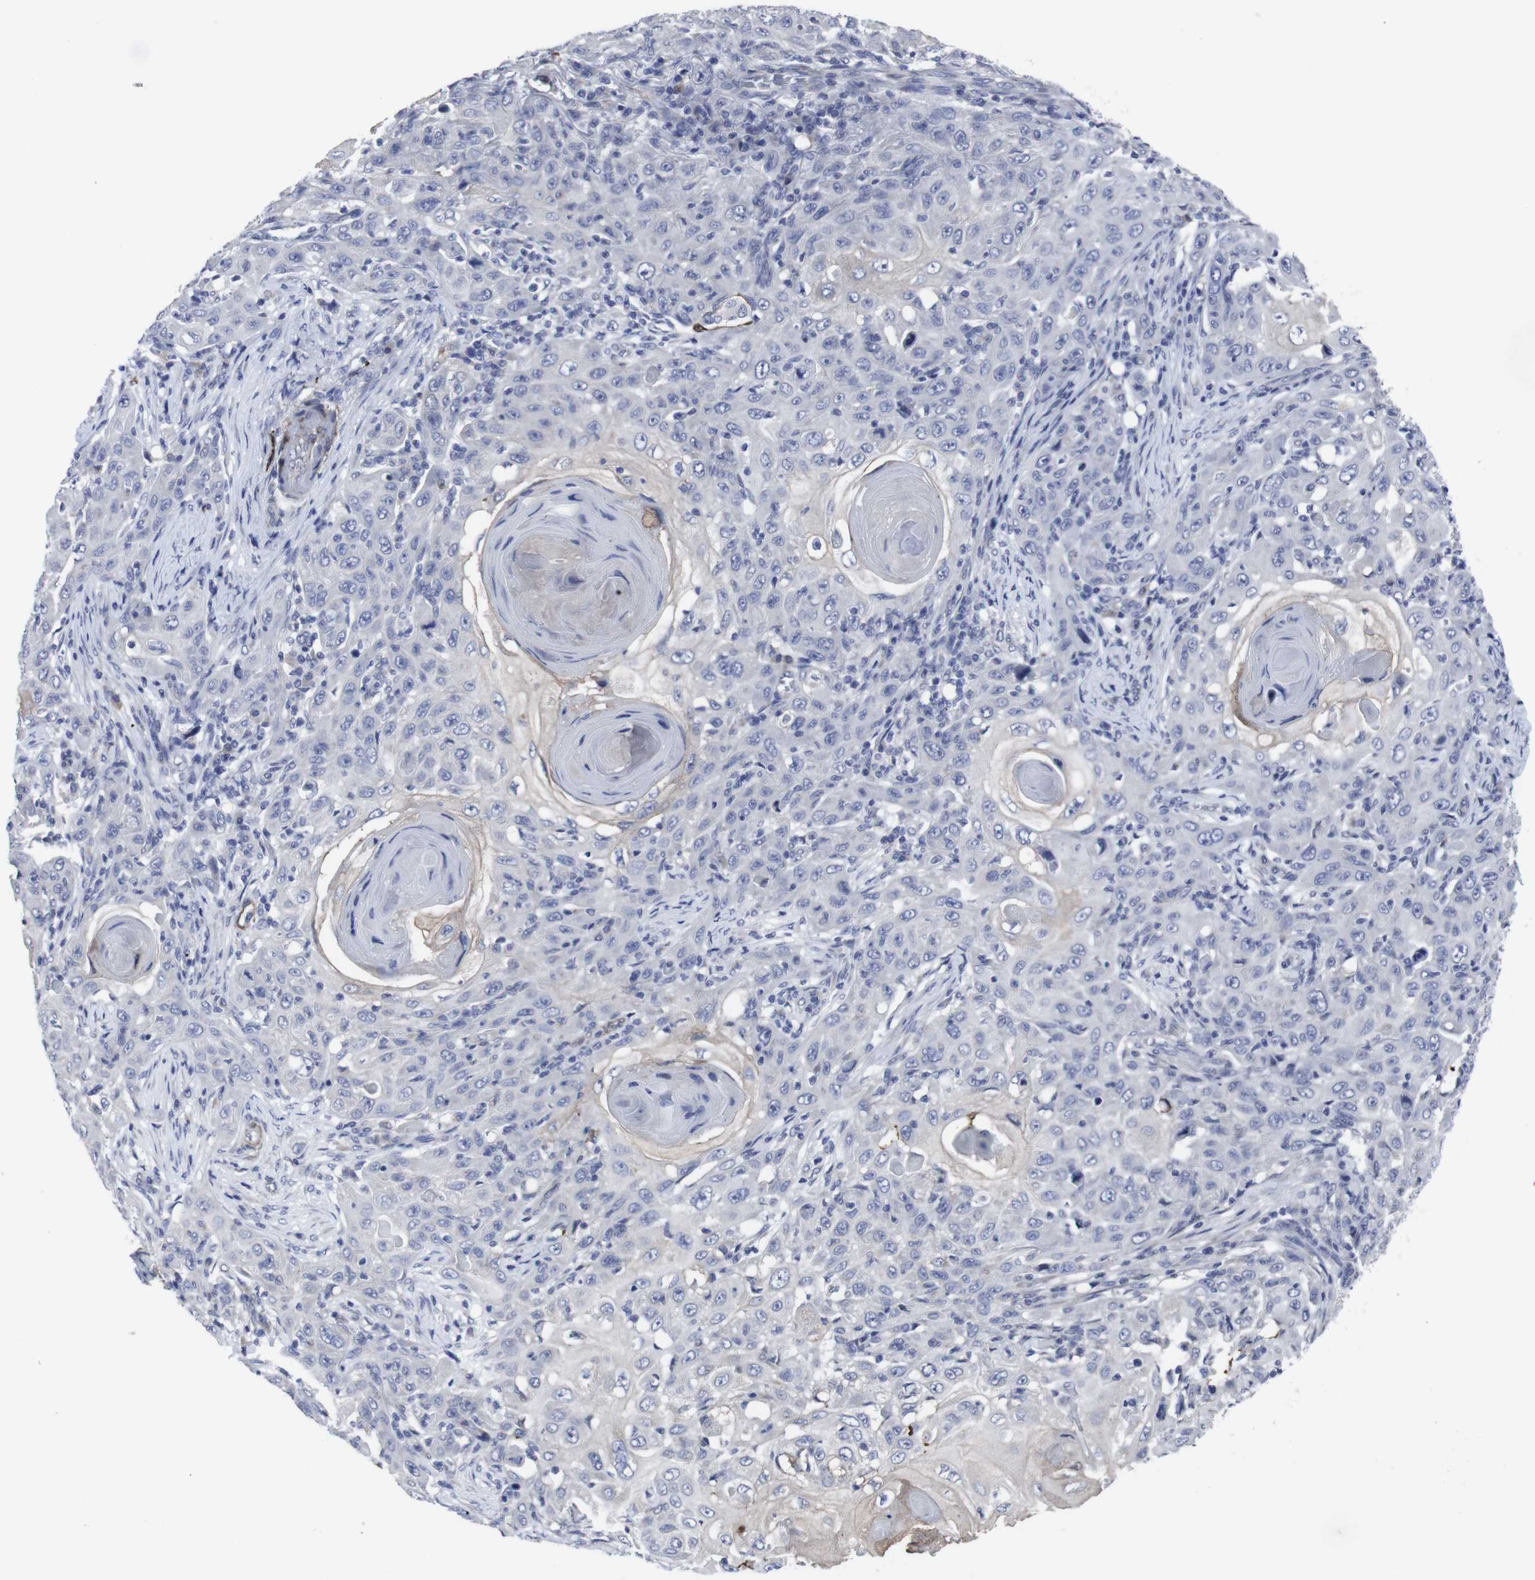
{"staining": {"intensity": "negative", "quantity": "none", "location": "none"}, "tissue": "skin cancer", "cell_type": "Tumor cells", "image_type": "cancer", "snomed": [{"axis": "morphology", "description": "Squamous cell carcinoma, NOS"}, {"axis": "topography", "description": "Skin"}], "caption": "The image reveals no significant staining in tumor cells of skin squamous cell carcinoma.", "gene": "SNCG", "patient": {"sex": "female", "age": 88}}